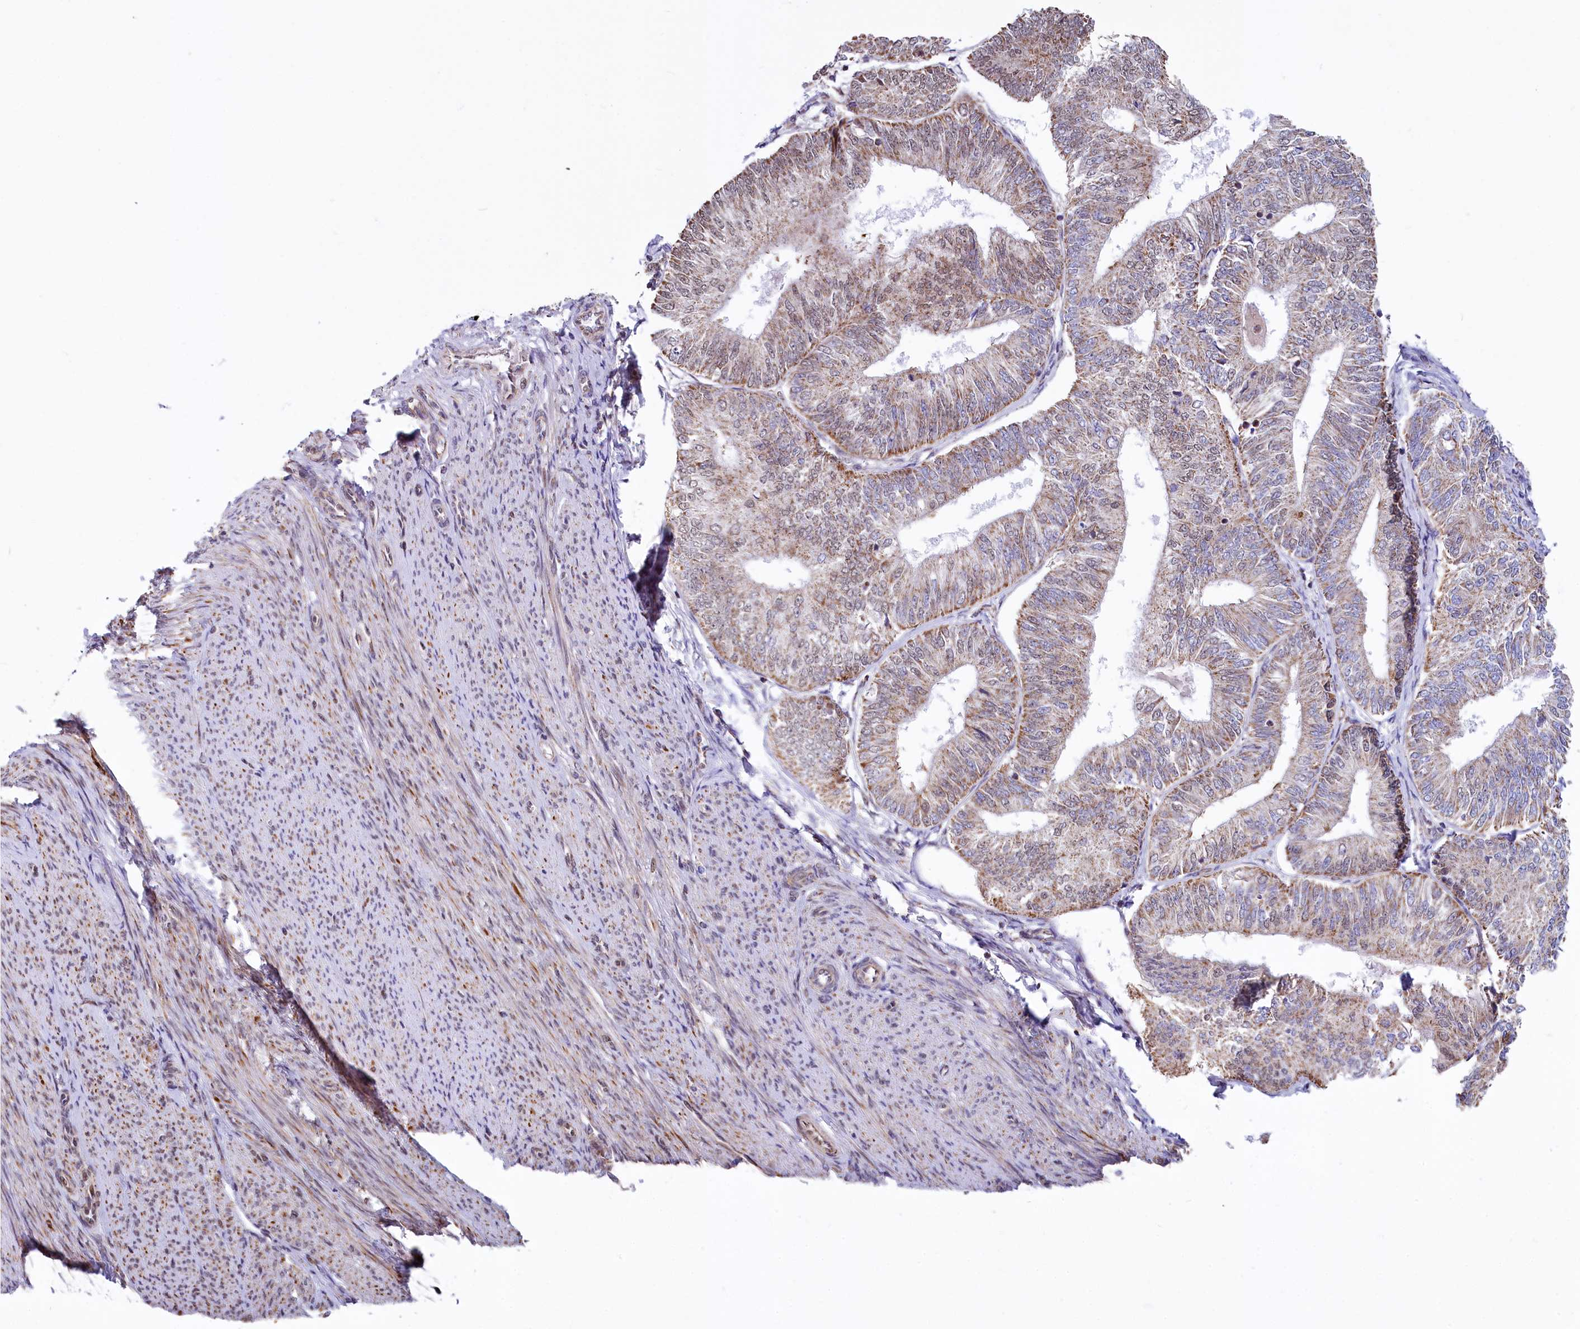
{"staining": {"intensity": "moderate", "quantity": ">75%", "location": "cytoplasmic/membranous"}, "tissue": "endometrial cancer", "cell_type": "Tumor cells", "image_type": "cancer", "snomed": [{"axis": "morphology", "description": "Adenocarcinoma, NOS"}, {"axis": "topography", "description": "Endometrium"}], "caption": "Human adenocarcinoma (endometrial) stained for a protein (brown) displays moderate cytoplasmic/membranous positive staining in about >75% of tumor cells.", "gene": "MORN3", "patient": {"sex": "female", "age": 58}}